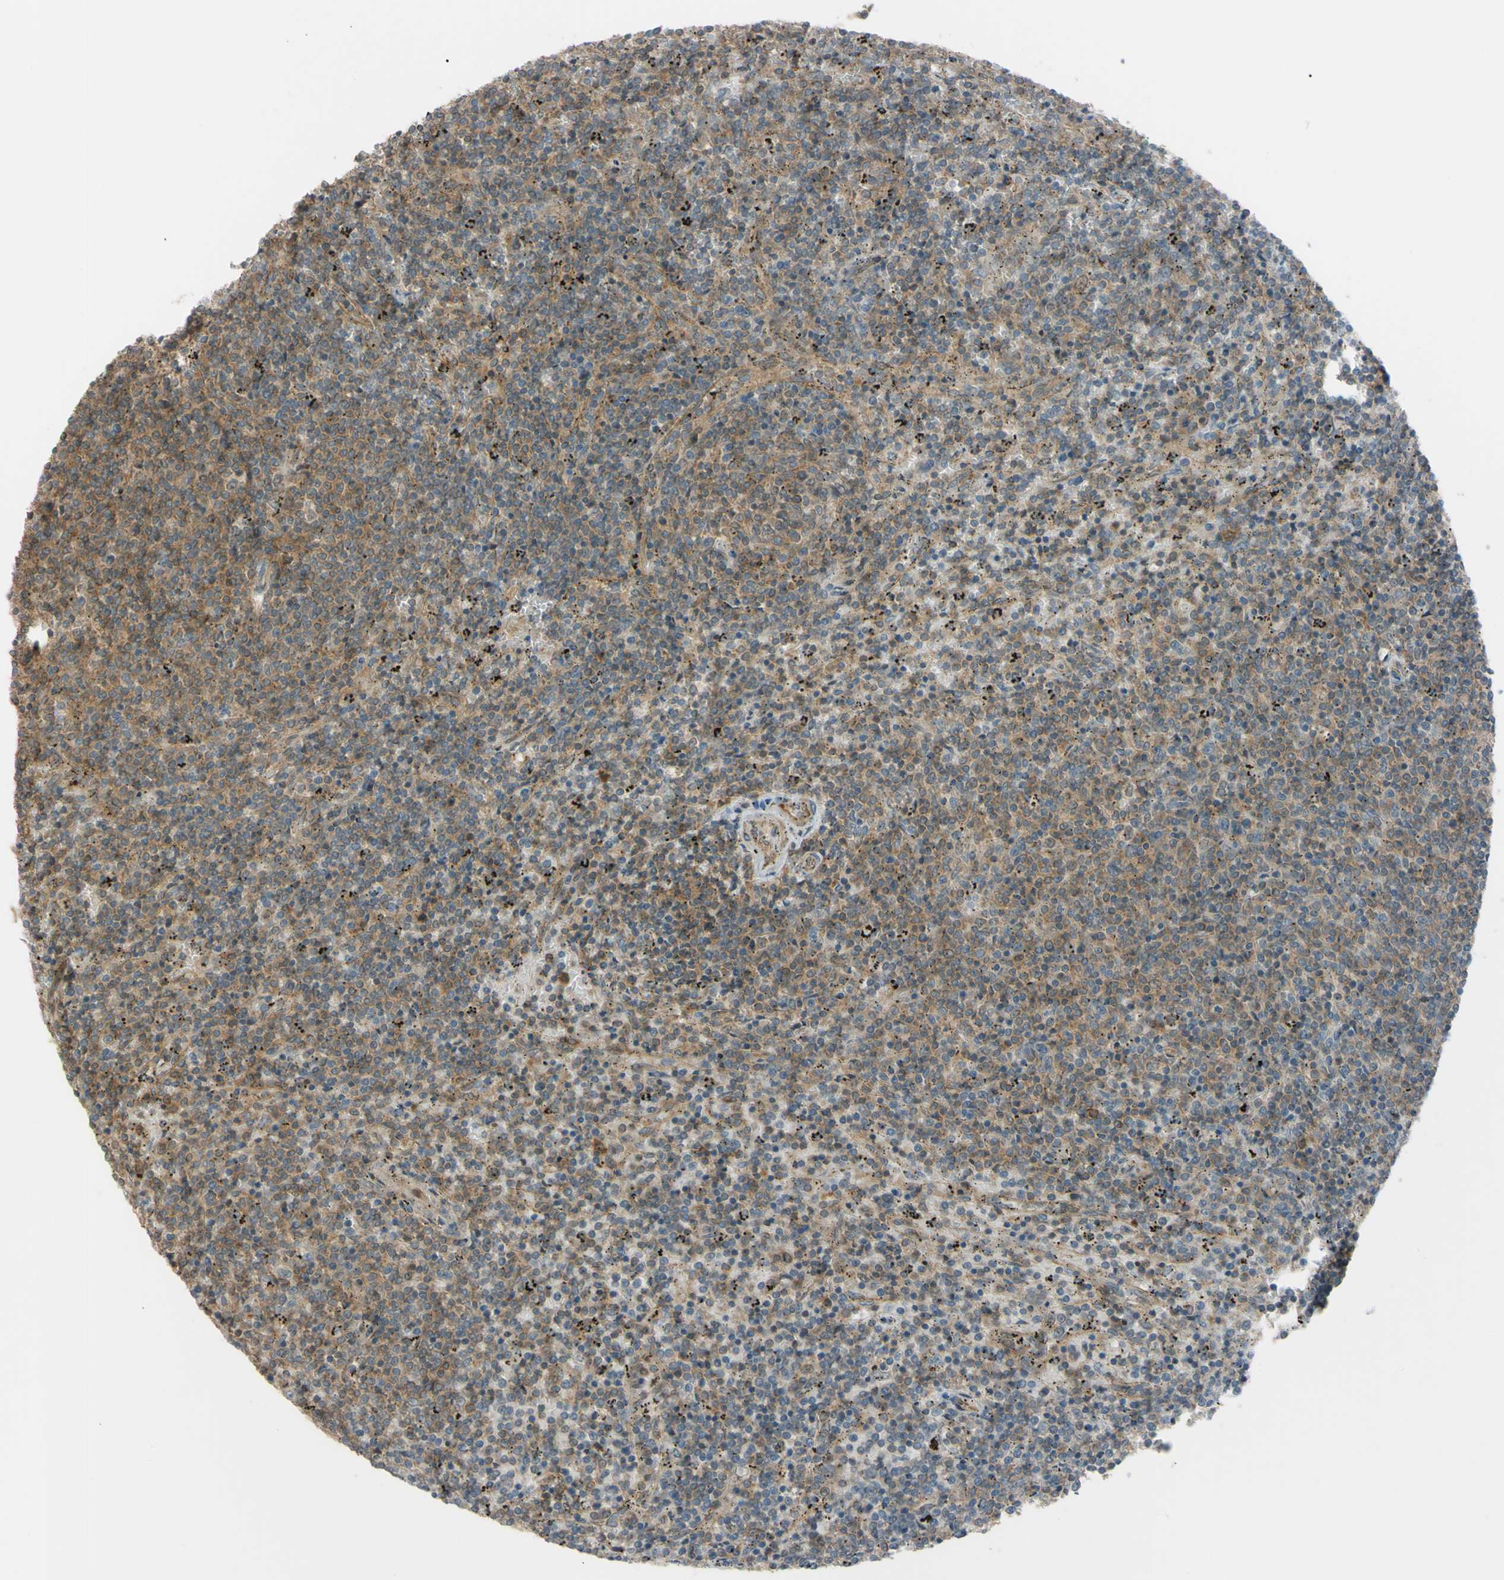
{"staining": {"intensity": "weak", "quantity": "25%-75%", "location": "cytoplasmic/membranous"}, "tissue": "lymphoma", "cell_type": "Tumor cells", "image_type": "cancer", "snomed": [{"axis": "morphology", "description": "Malignant lymphoma, non-Hodgkin's type, Low grade"}, {"axis": "topography", "description": "Spleen"}], "caption": "A brown stain shows weak cytoplasmic/membranous staining of a protein in human malignant lymphoma, non-Hodgkin's type (low-grade) tumor cells. (DAB (3,3'-diaminobenzidine) IHC with brightfield microscopy, high magnification).", "gene": "FLII", "patient": {"sex": "female", "age": 50}}